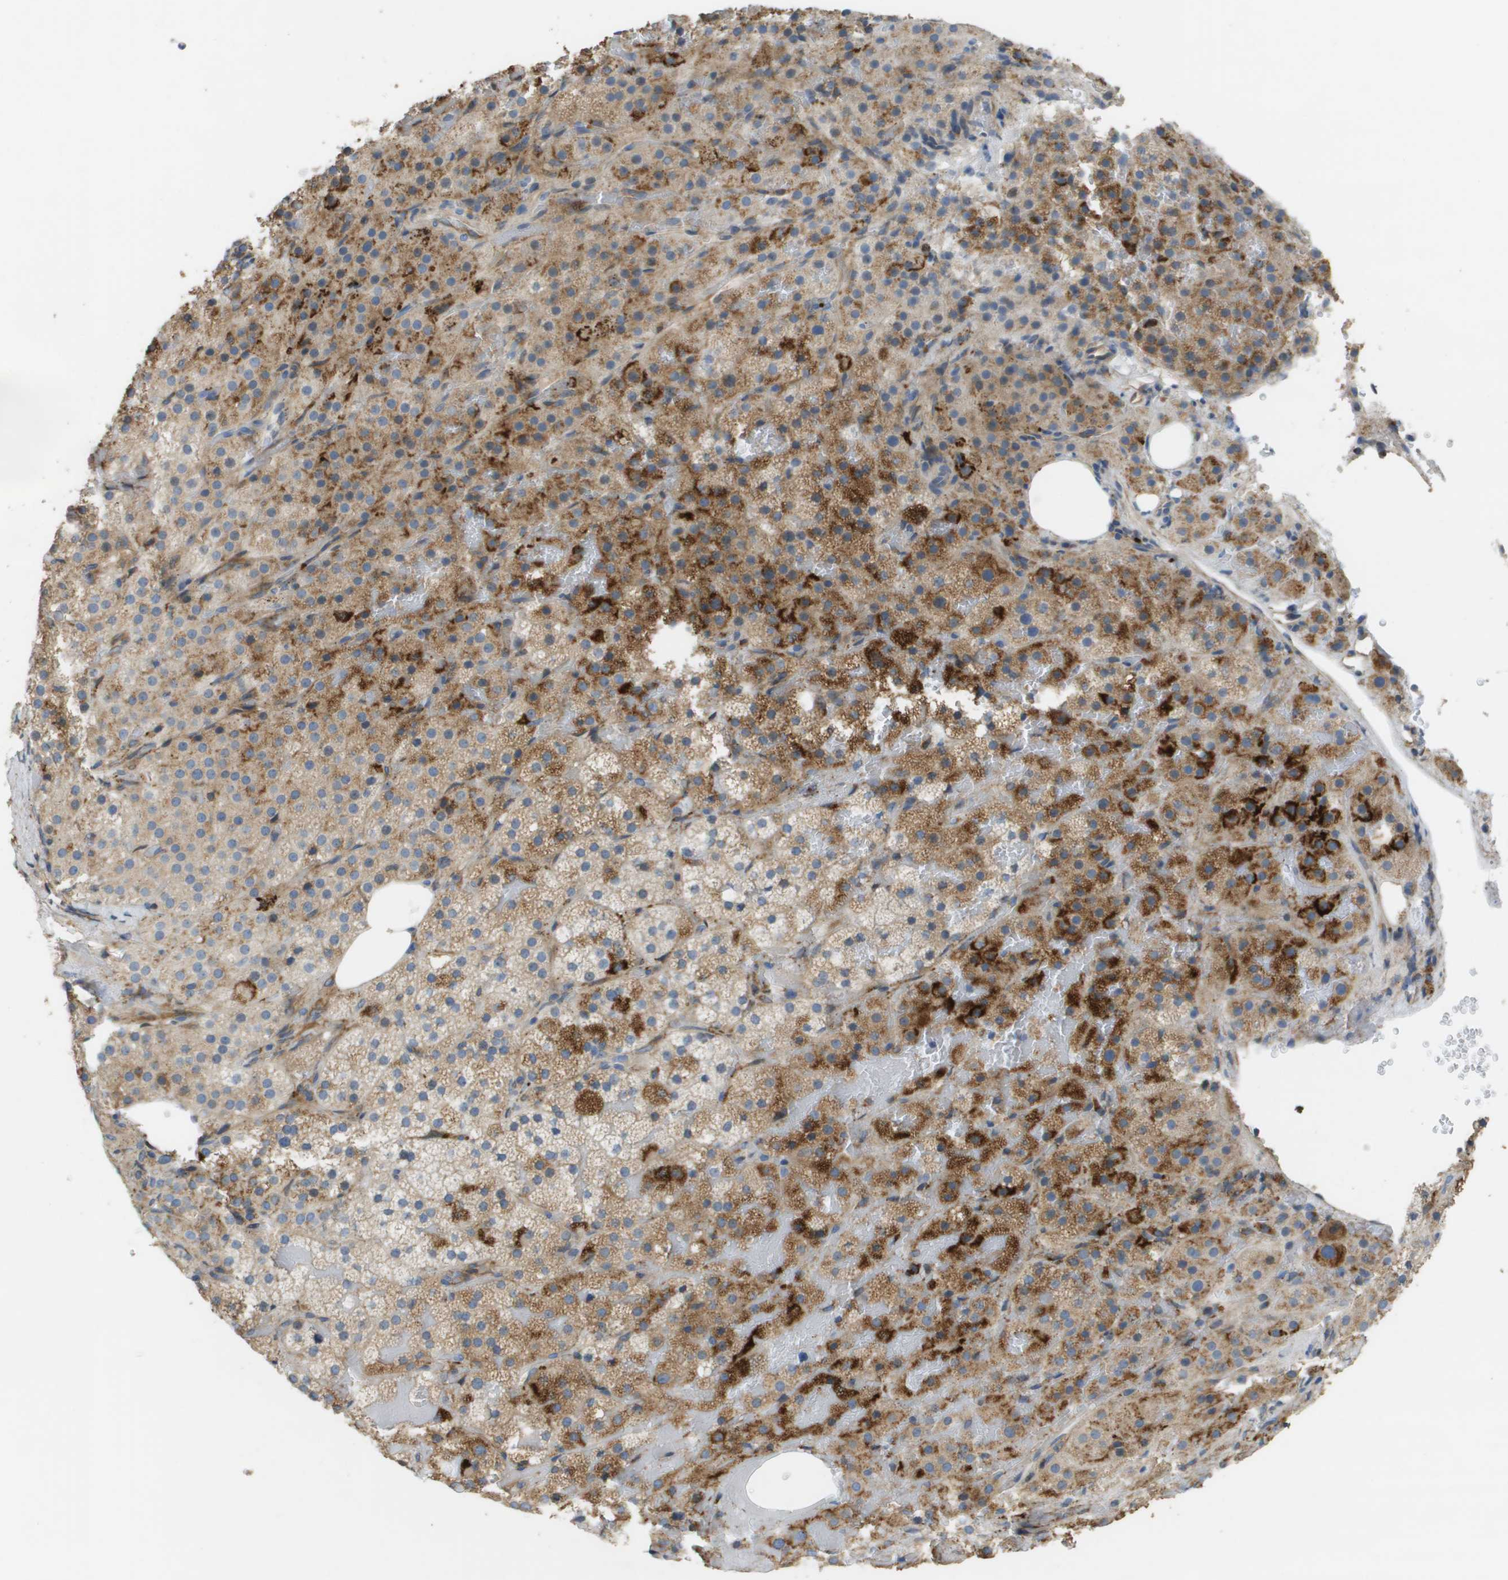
{"staining": {"intensity": "strong", "quantity": ">75%", "location": "cytoplasmic/membranous"}, "tissue": "adrenal gland", "cell_type": "Glandular cells", "image_type": "normal", "snomed": [{"axis": "morphology", "description": "Normal tissue, NOS"}, {"axis": "topography", "description": "Adrenal gland"}], "caption": "IHC micrograph of unremarkable adrenal gland stained for a protein (brown), which shows high levels of strong cytoplasmic/membranous positivity in about >75% of glandular cells.", "gene": "CASP10", "patient": {"sex": "female", "age": 59}}